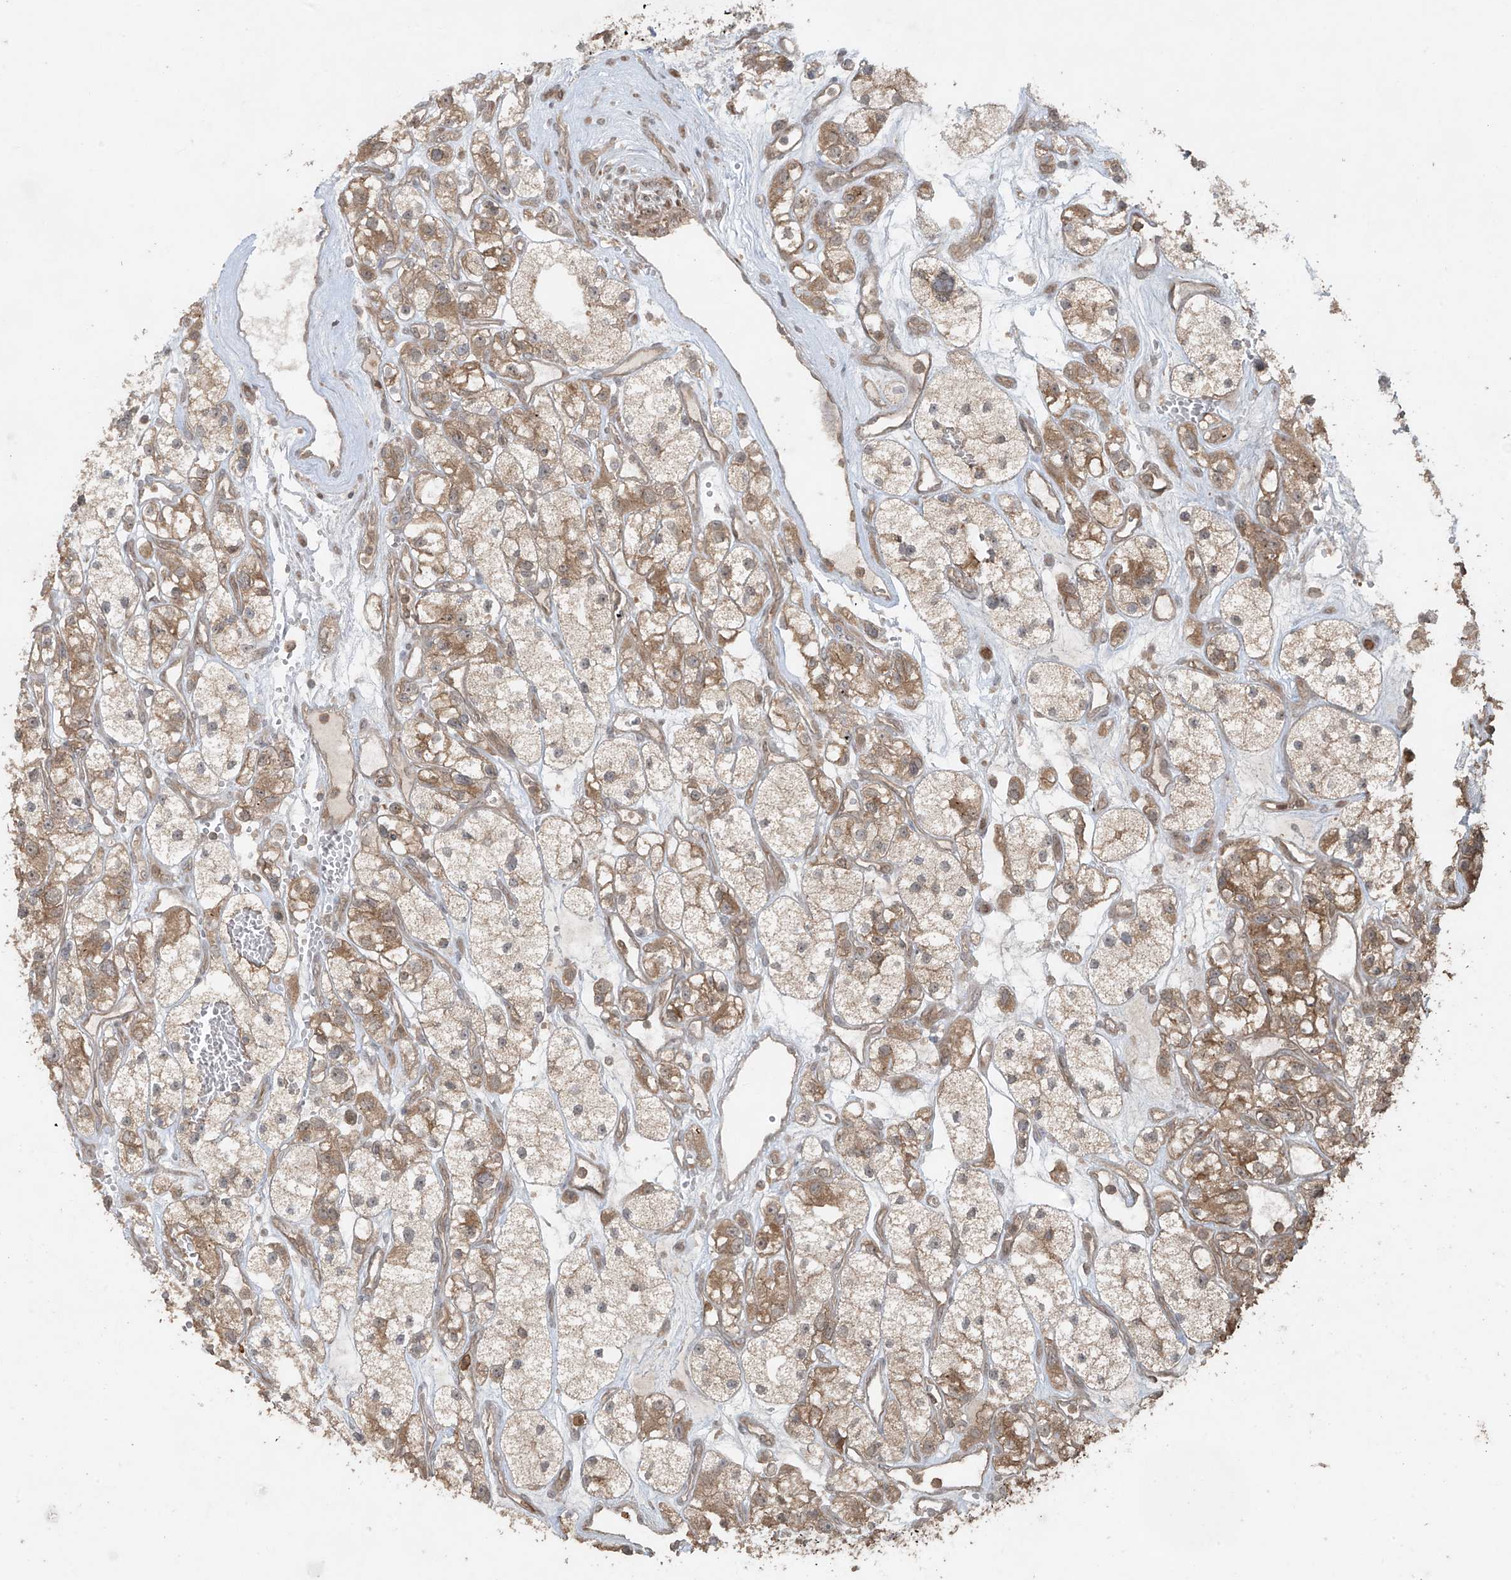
{"staining": {"intensity": "moderate", "quantity": "25%-75%", "location": "cytoplasmic/membranous"}, "tissue": "renal cancer", "cell_type": "Tumor cells", "image_type": "cancer", "snomed": [{"axis": "morphology", "description": "Adenocarcinoma, NOS"}, {"axis": "topography", "description": "Kidney"}], "caption": "Immunohistochemical staining of human adenocarcinoma (renal) displays medium levels of moderate cytoplasmic/membranous expression in about 25%-75% of tumor cells.", "gene": "PGPEP1", "patient": {"sex": "female", "age": 57}}